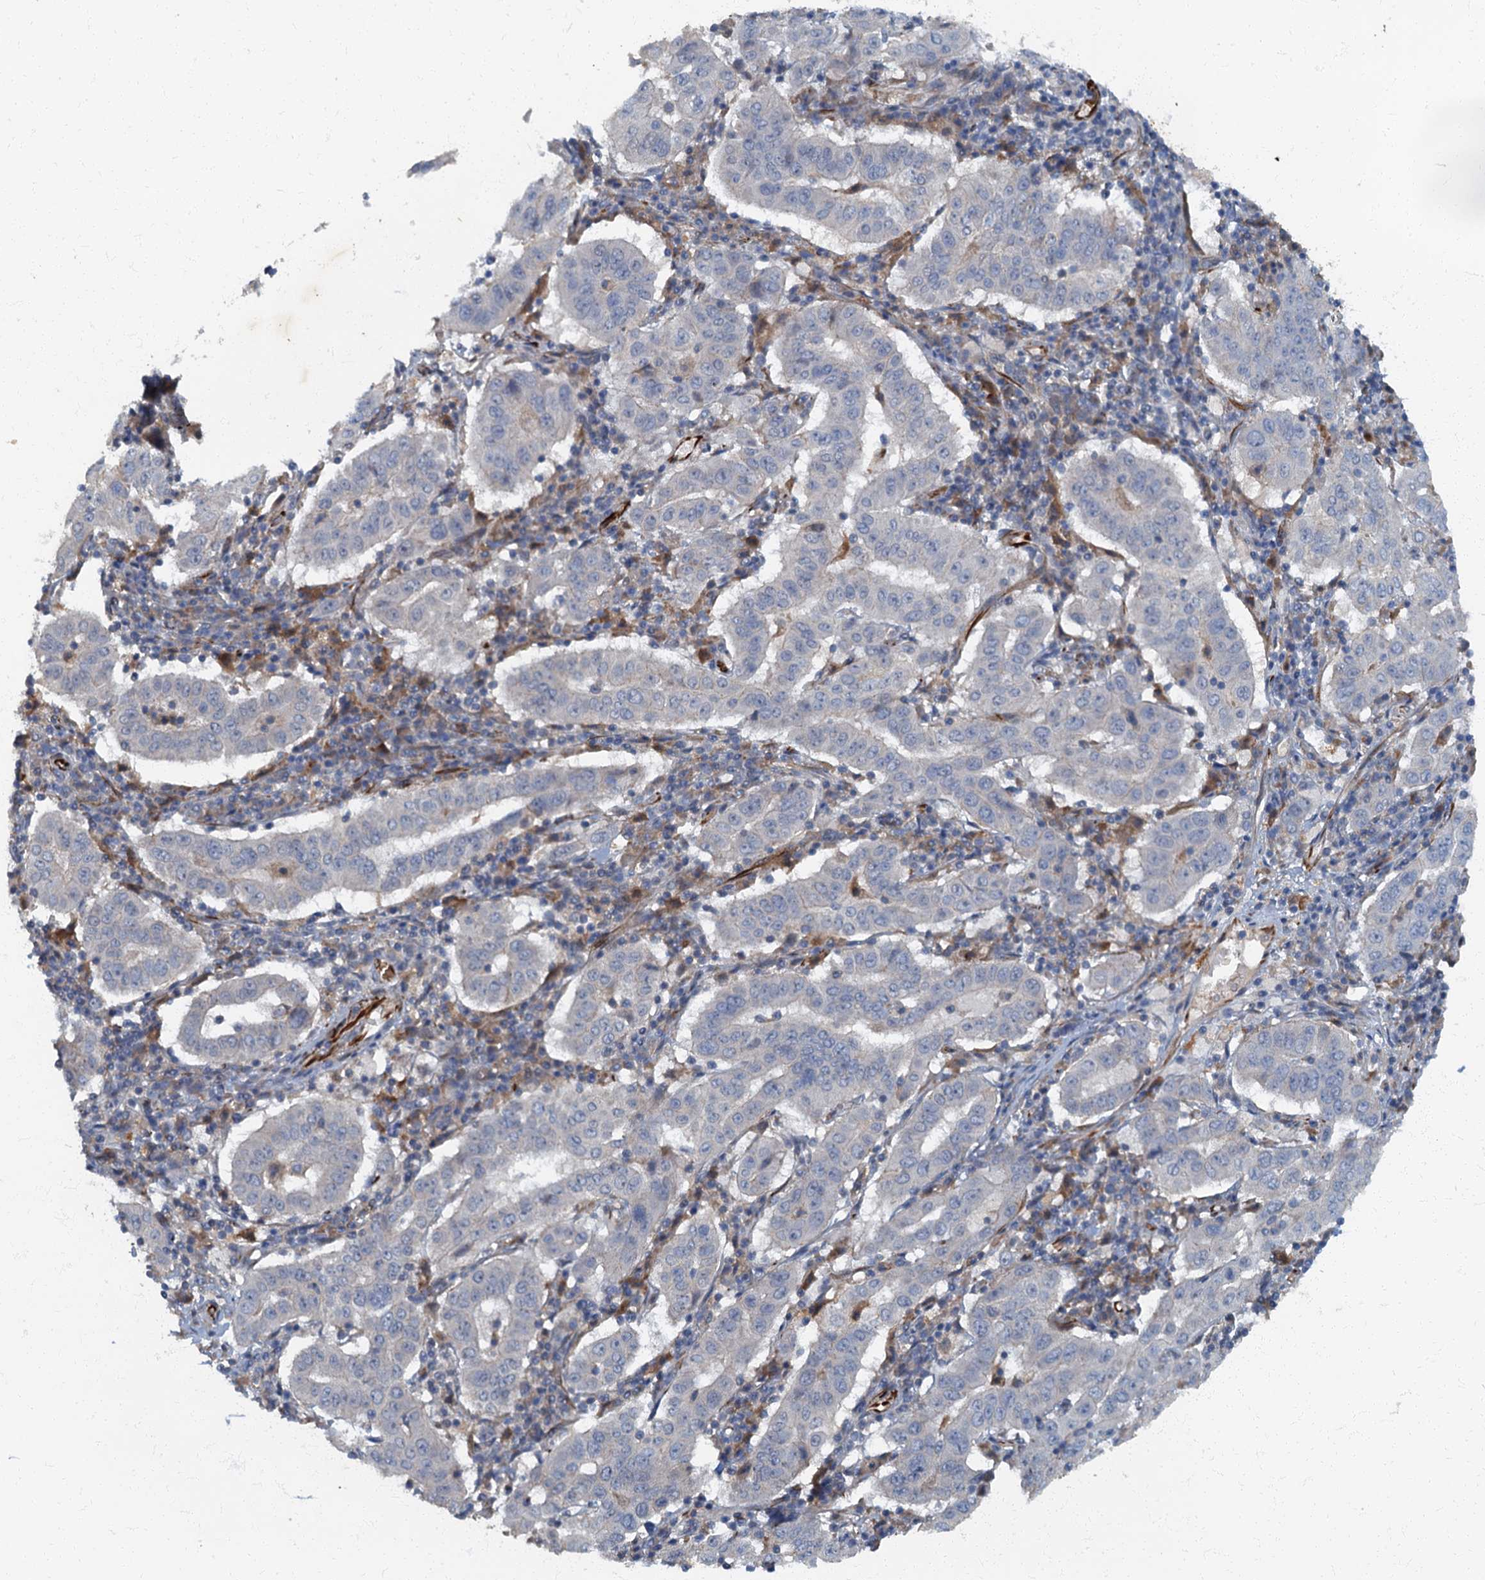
{"staining": {"intensity": "negative", "quantity": "none", "location": "none"}, "tissue": "pancreatic cancer", "cell_type": "Tumor cells", "image_type": "cancer", "snomed": [{"axis": "morphology", "description": "Adenocarcinoma, NOS"}, {"axis": "topography", "description": "Pancreas"}], "caption": "The immunohistochemistry (IHC) image has no significant expression in tumor cells of adenocarcinoma (pancreatic) tissue.", "gene": "ARL11", "patient": {"sex": "male", "age": 63}}